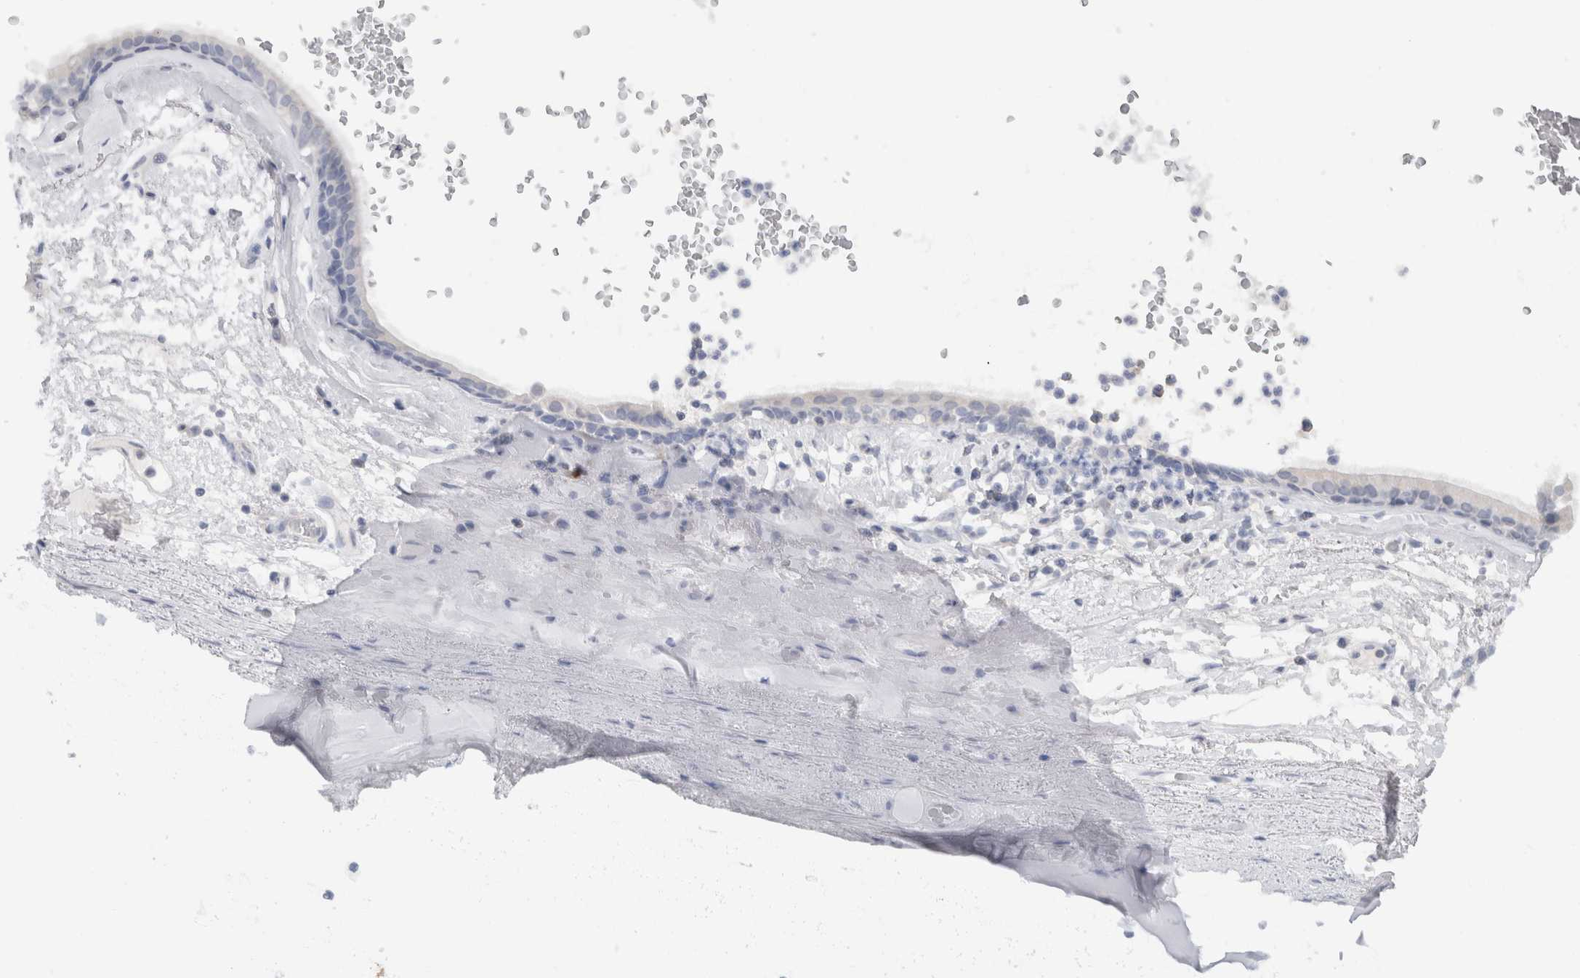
{"staining": {"intensity": "negative", "quantity": "none", "location": "none"}, "tissue": "adipose tissue", "cell_type": "Adipocytes", "image_type": "normal", "snomed": [{"axis": "morphology", "description": "Normal tissue, NOS"}, {"axis": "topography", "description": "Cartilage tissue"}], "caption": "Immunohistochemical staining of benign adipose tissue exhibits no significant positivity in adipocytes.", "gene": "C9orf50", "patient": {"sex": "female", "age": 63}}